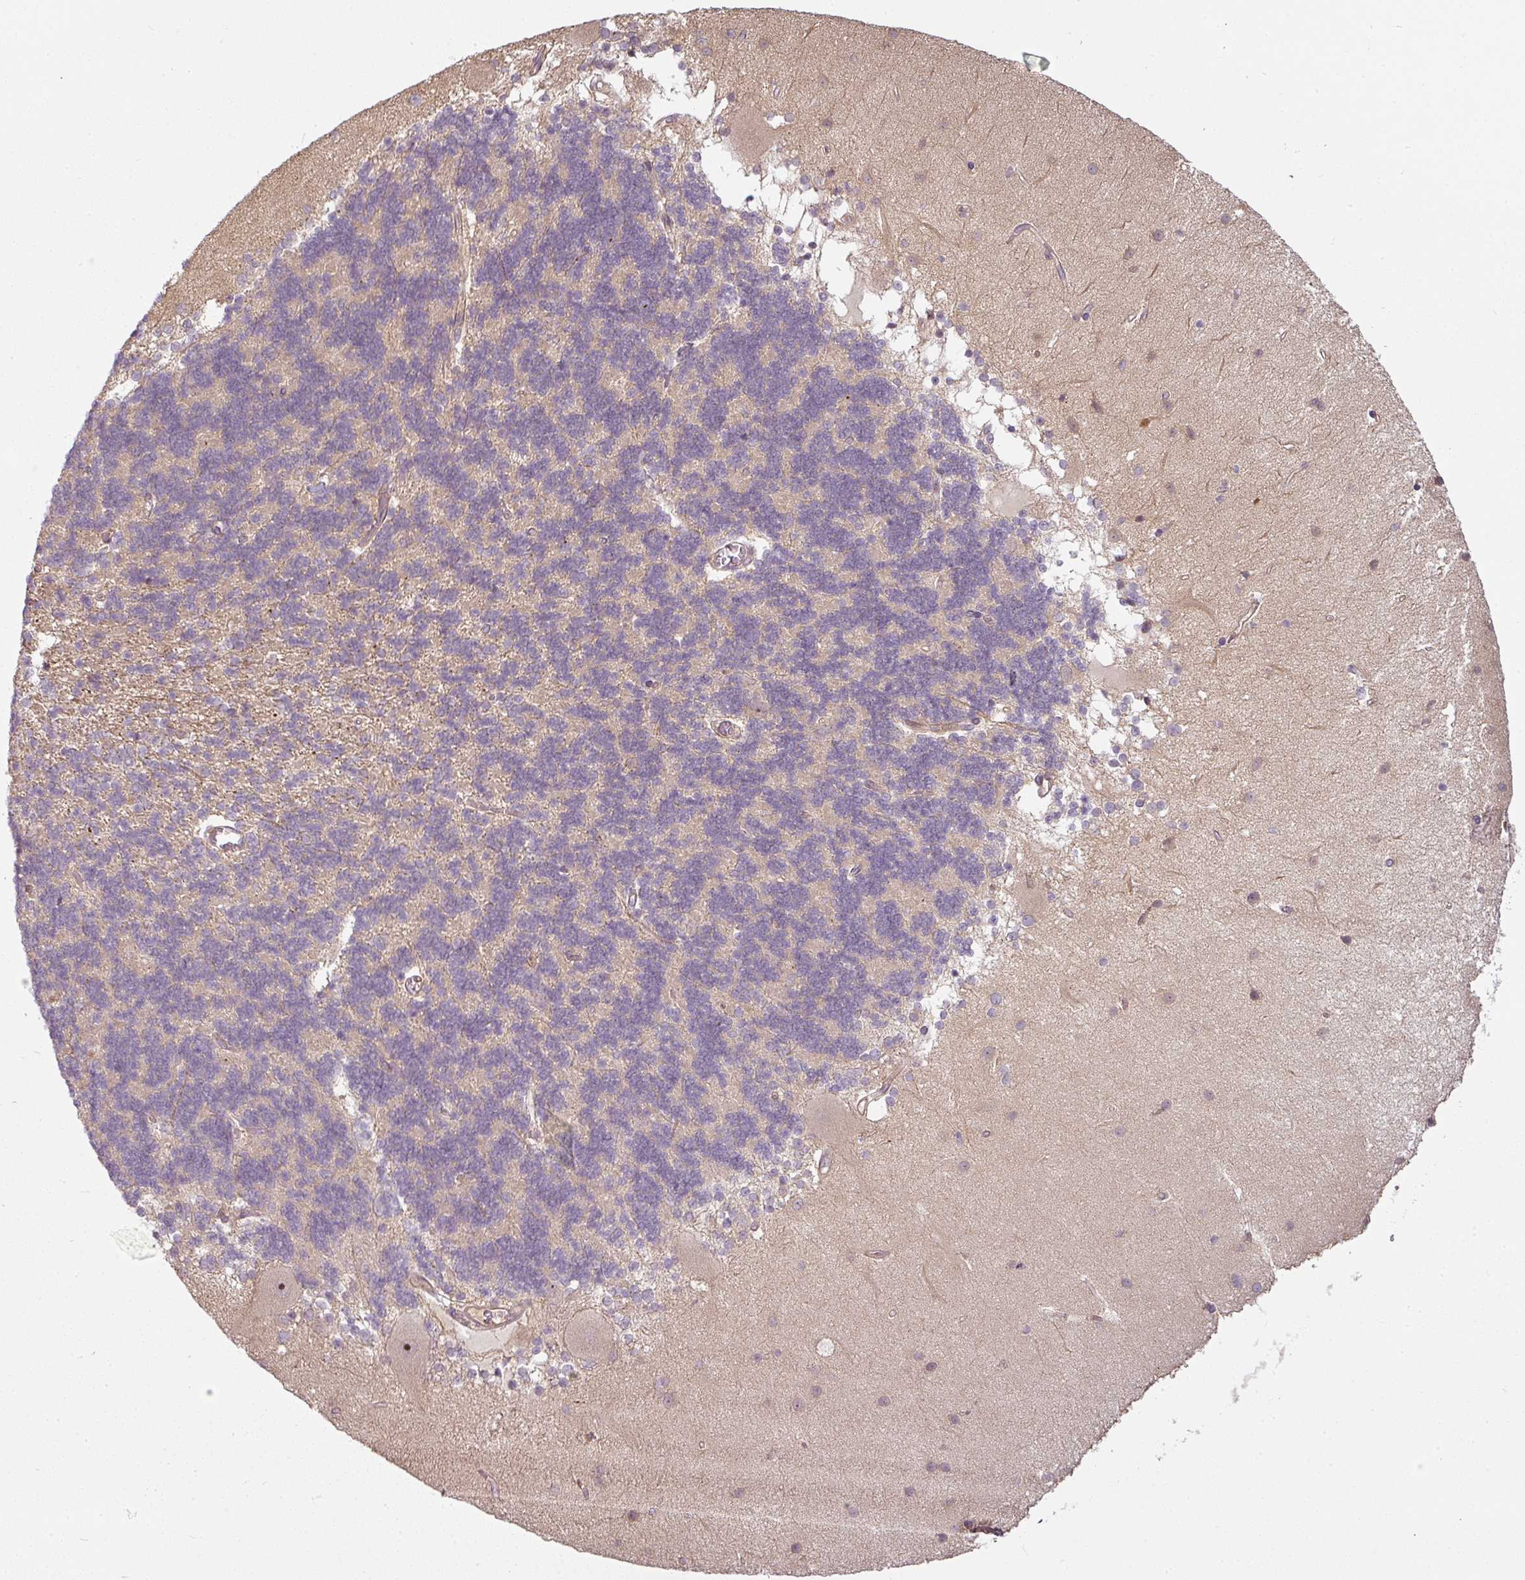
{"staining": {"intensity": "weak", "quantity": "25%-75%", "location": "cytoplasmic/membranous"}, "tissue": "cerebellum", "cell_type": "Cells in granular layer", "image_type": "normal", "snomed": [{"axis": "morphology", "description": "Normal tissue, NOS"}, {"axis": "topography", "description": "Cerebellum"}], "caption": "Cells in granular layer reveal weak cytoplasmic/membranous staining in approximately 25%-75% of cells in benign cerebellum.", "gene": "RNF31", "patient": {"sex": "female", "age": 54}}